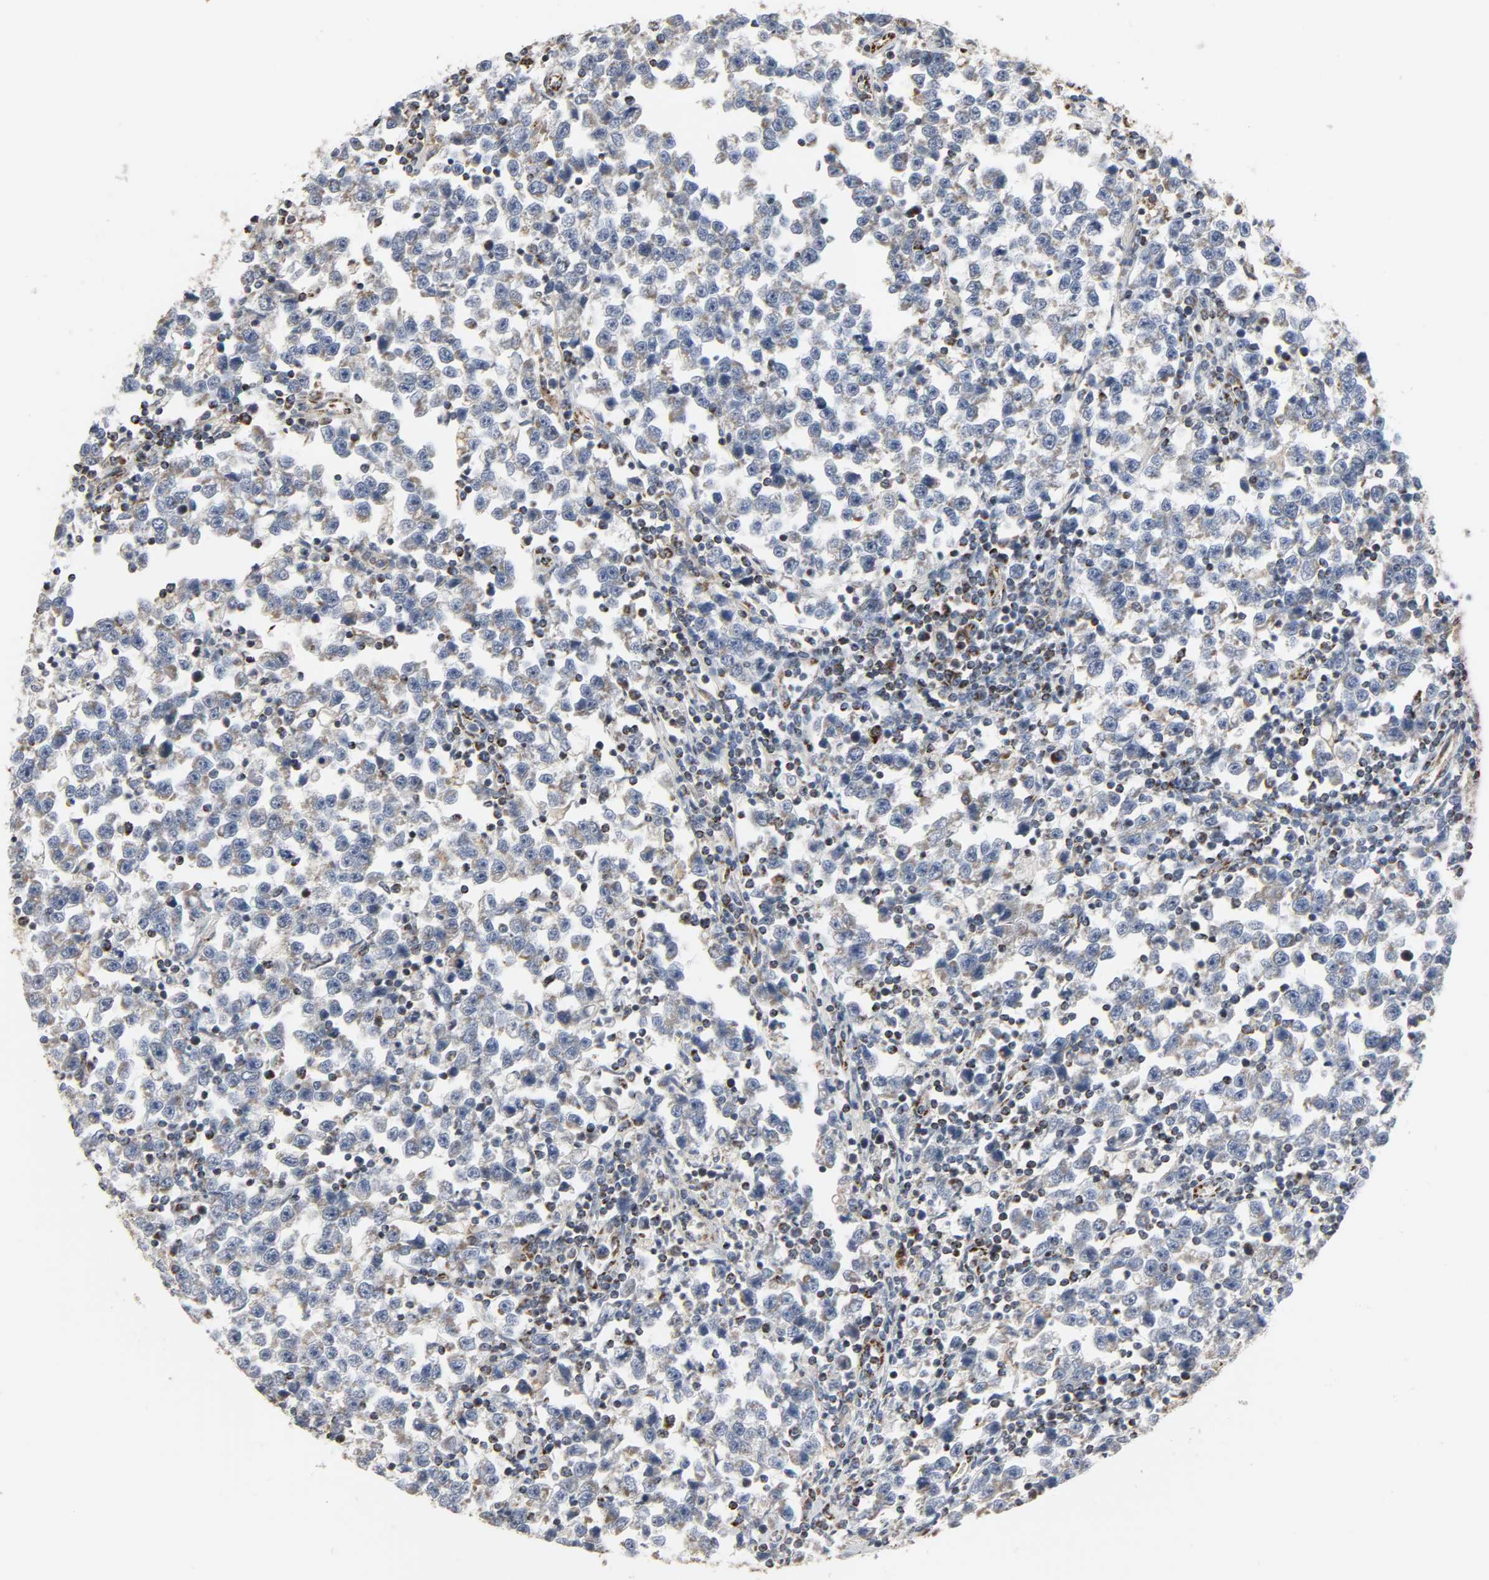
{"staining": {"intensity": "weak", "quantity": "<25%", "location": "cytoplasmic/membranous"}, "tissue": "testis cancer", "cell_type": "Tumor cells", "image_type": "cancer", "snomed": [{"axis": "morphology", "description": "Seminoma, NOS"}, {"axis": "topography", "description": "Testis"}], "caption": "This image is of testis cancer stained with immunohistochemistry to label a protein in brown with the nuclei are counter-stained blue. There is no expression in tumor cells.", "gene": "ACAT1", "patient": {"sex": "male", "age": 43}}